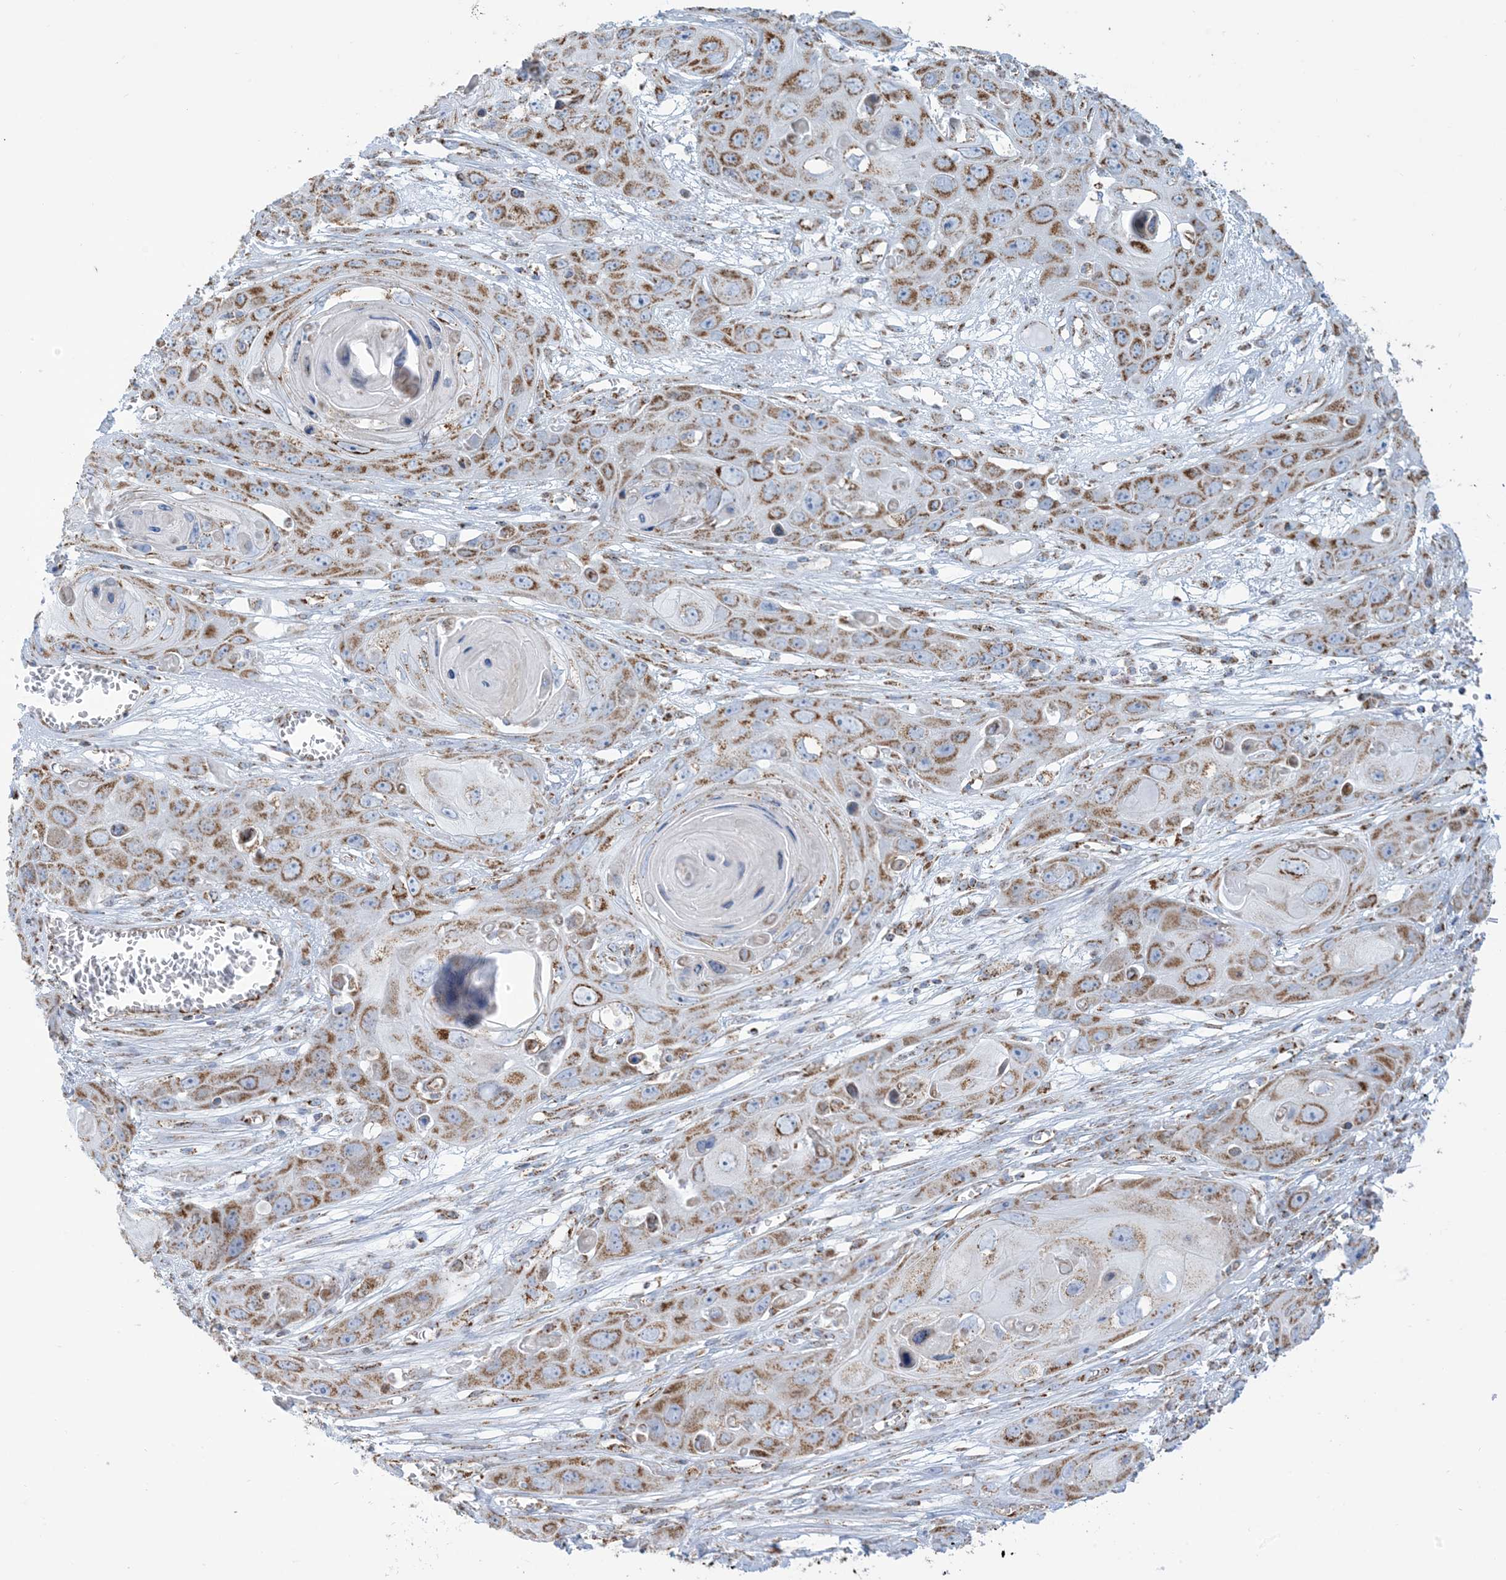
{"staining": {"intensity": "moderate", "quantity": ">75%", "location": "cytoplasmic/membranous"}, "tissue": "skin cancer", "cell_type": "Tumor cells", "image_type": "cancer", "snomed": [{"axis": "morphology", "description": "Squamous cell carcinoma, NOS"}, {"axis": "topography", "description": "Skin"}], "caption": "High-power microscopy captured an immunohistochemistry (IHC) histopathology image of squamous cell carcinoma (skin), revealing moderate cytoplasmic/membranous staining in approximately >75% of tumor cells.", "gene": "SAMM50", "patient": {"sex": "male", "age": 55}}